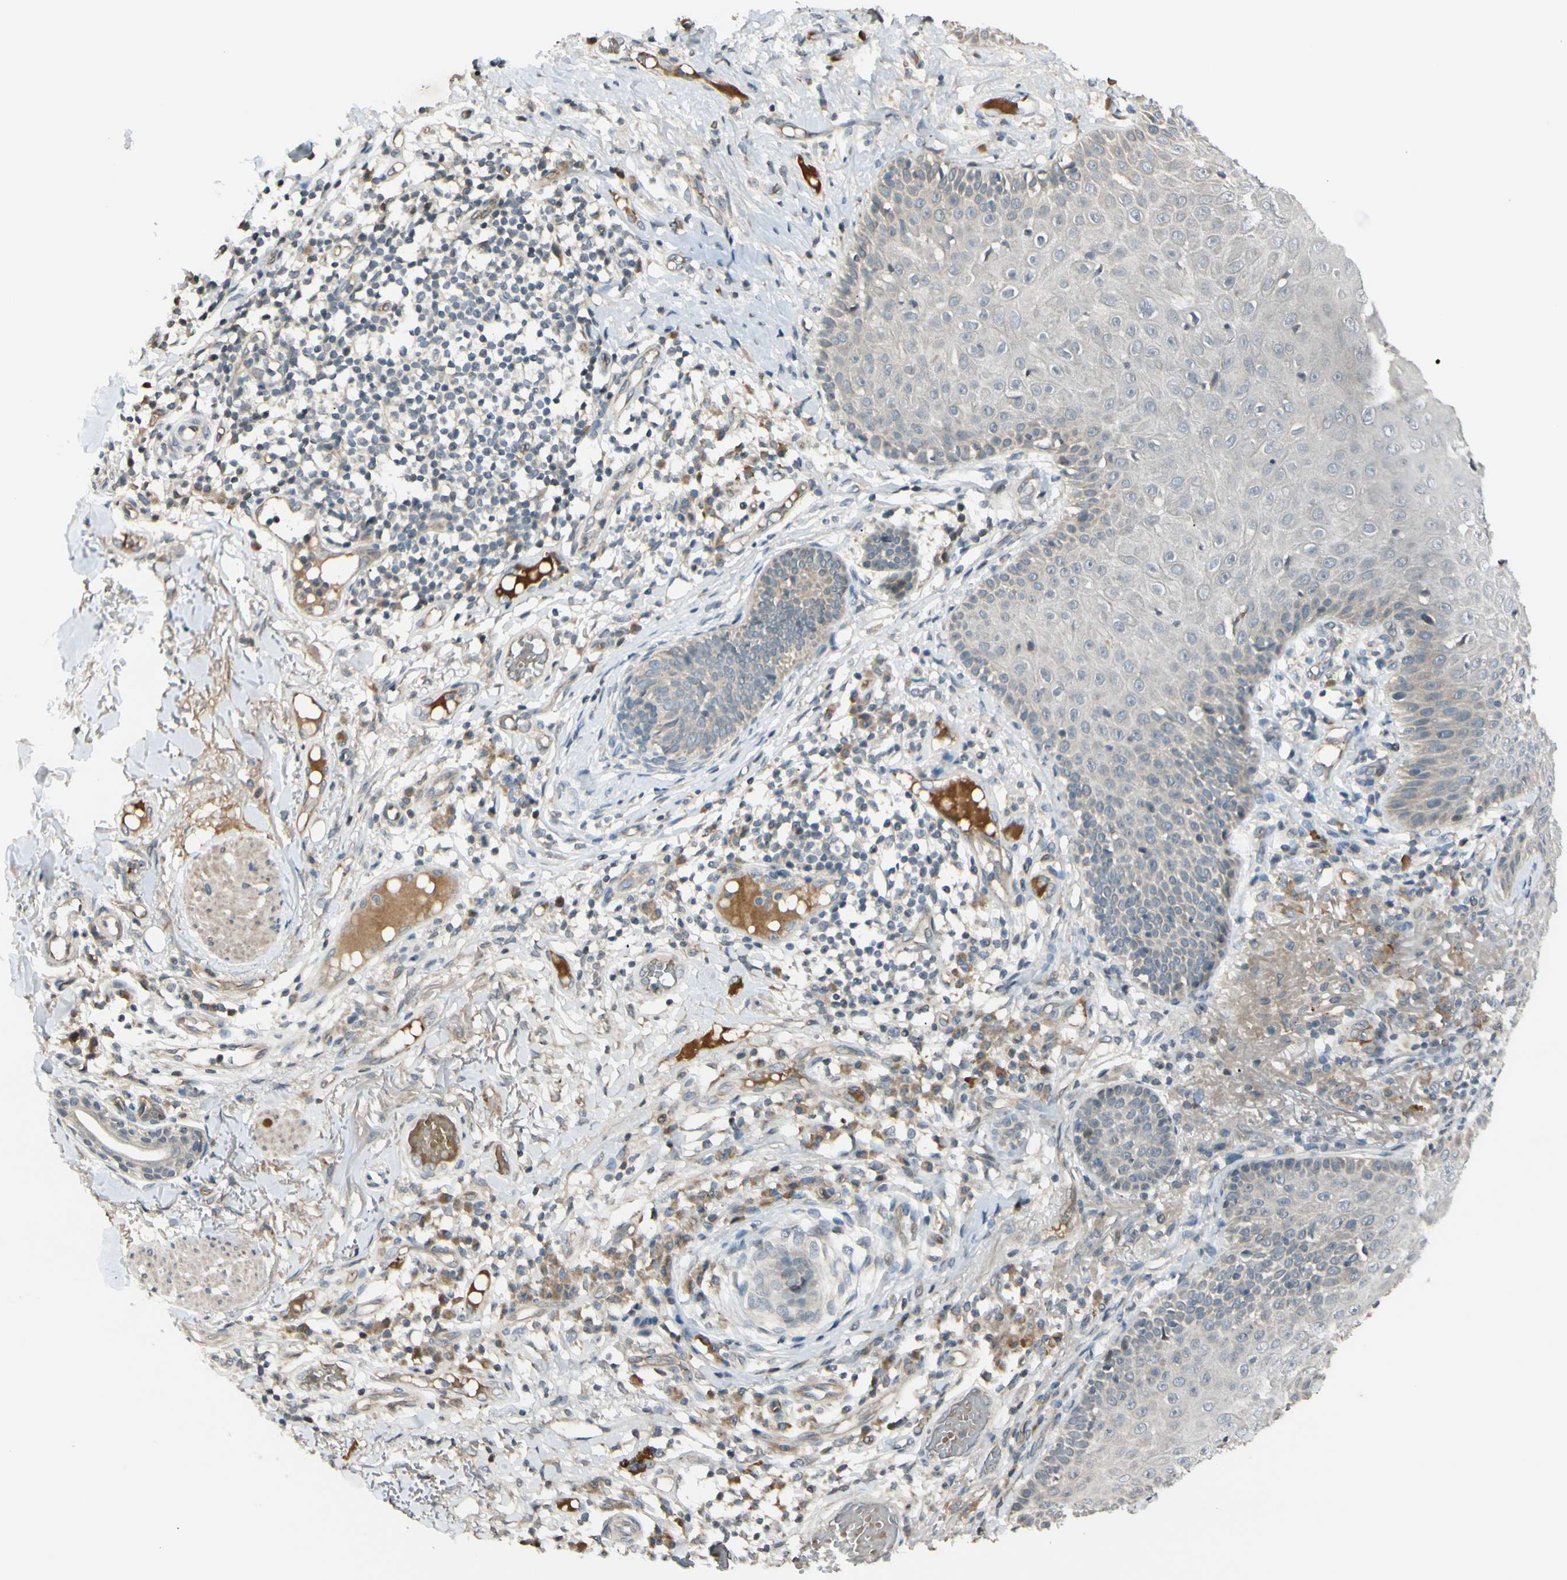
{"staining": {"intensity": "negative", "quantity": "none", "location": "none"}, "tissue": "skin cancer", "cell_type": "Tumor cells", "image_type": "cancer", "snomed": [{"axis": "morphology", "description": "Normal tissue, NOS"}, {"axis": "morphology", "description": "Basal cell carcinoma"}, {"axis": "topography", "description": "Skin"}], "caption": "IHC micrograph of neoplastic tissue: skin cancer (basal cell carcinoma) stained with DAB (3,3'-diaminobenzidine) reveals no significant protein expression in tumor cells.", "gene": "FGF10", "patient": {"sex": "male", "age": 52}}